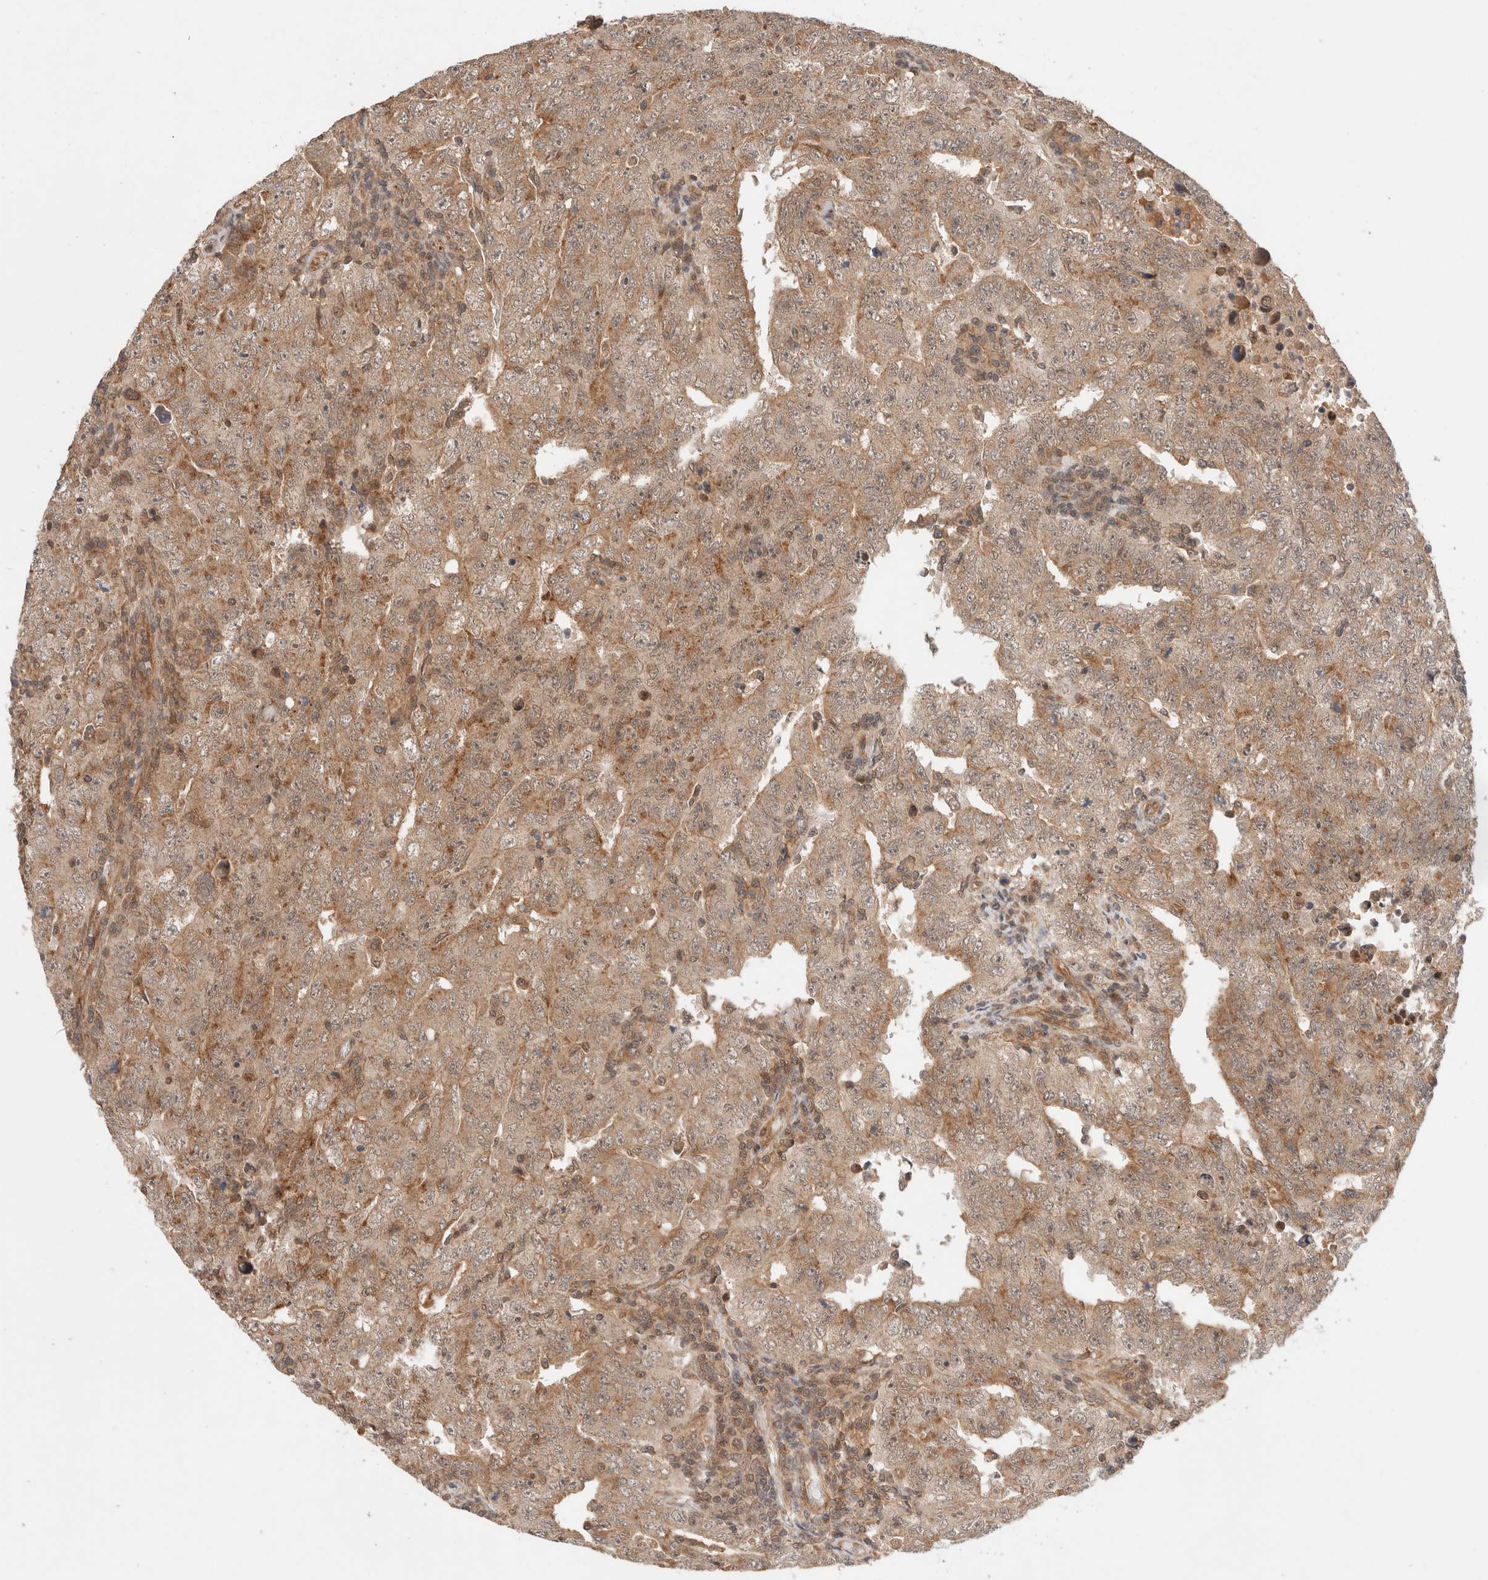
{"staining": {"intensity": "moderate", "quantity": ">75%", "location": "cytoplasmic/membranous"}, "tissue": "testis cancer", "cell_type": "Tumor cells", "image_type": "cancer", "snomed": [{"axis": "morphology", "description": "Carcinoma, Embryonal, NOS"}, {"axis": "topography", "description": "Testis"}], "caption": "High-power microscopy captured an immunohistochemistry (IHC) micrograph of testis embryonal carcinoma, revealing moderate cytoplasmic/membranous positivity in about >75% of tumor cells.", "gene": "SIKE1", "patient": {"sex": "male", "age": 26}}